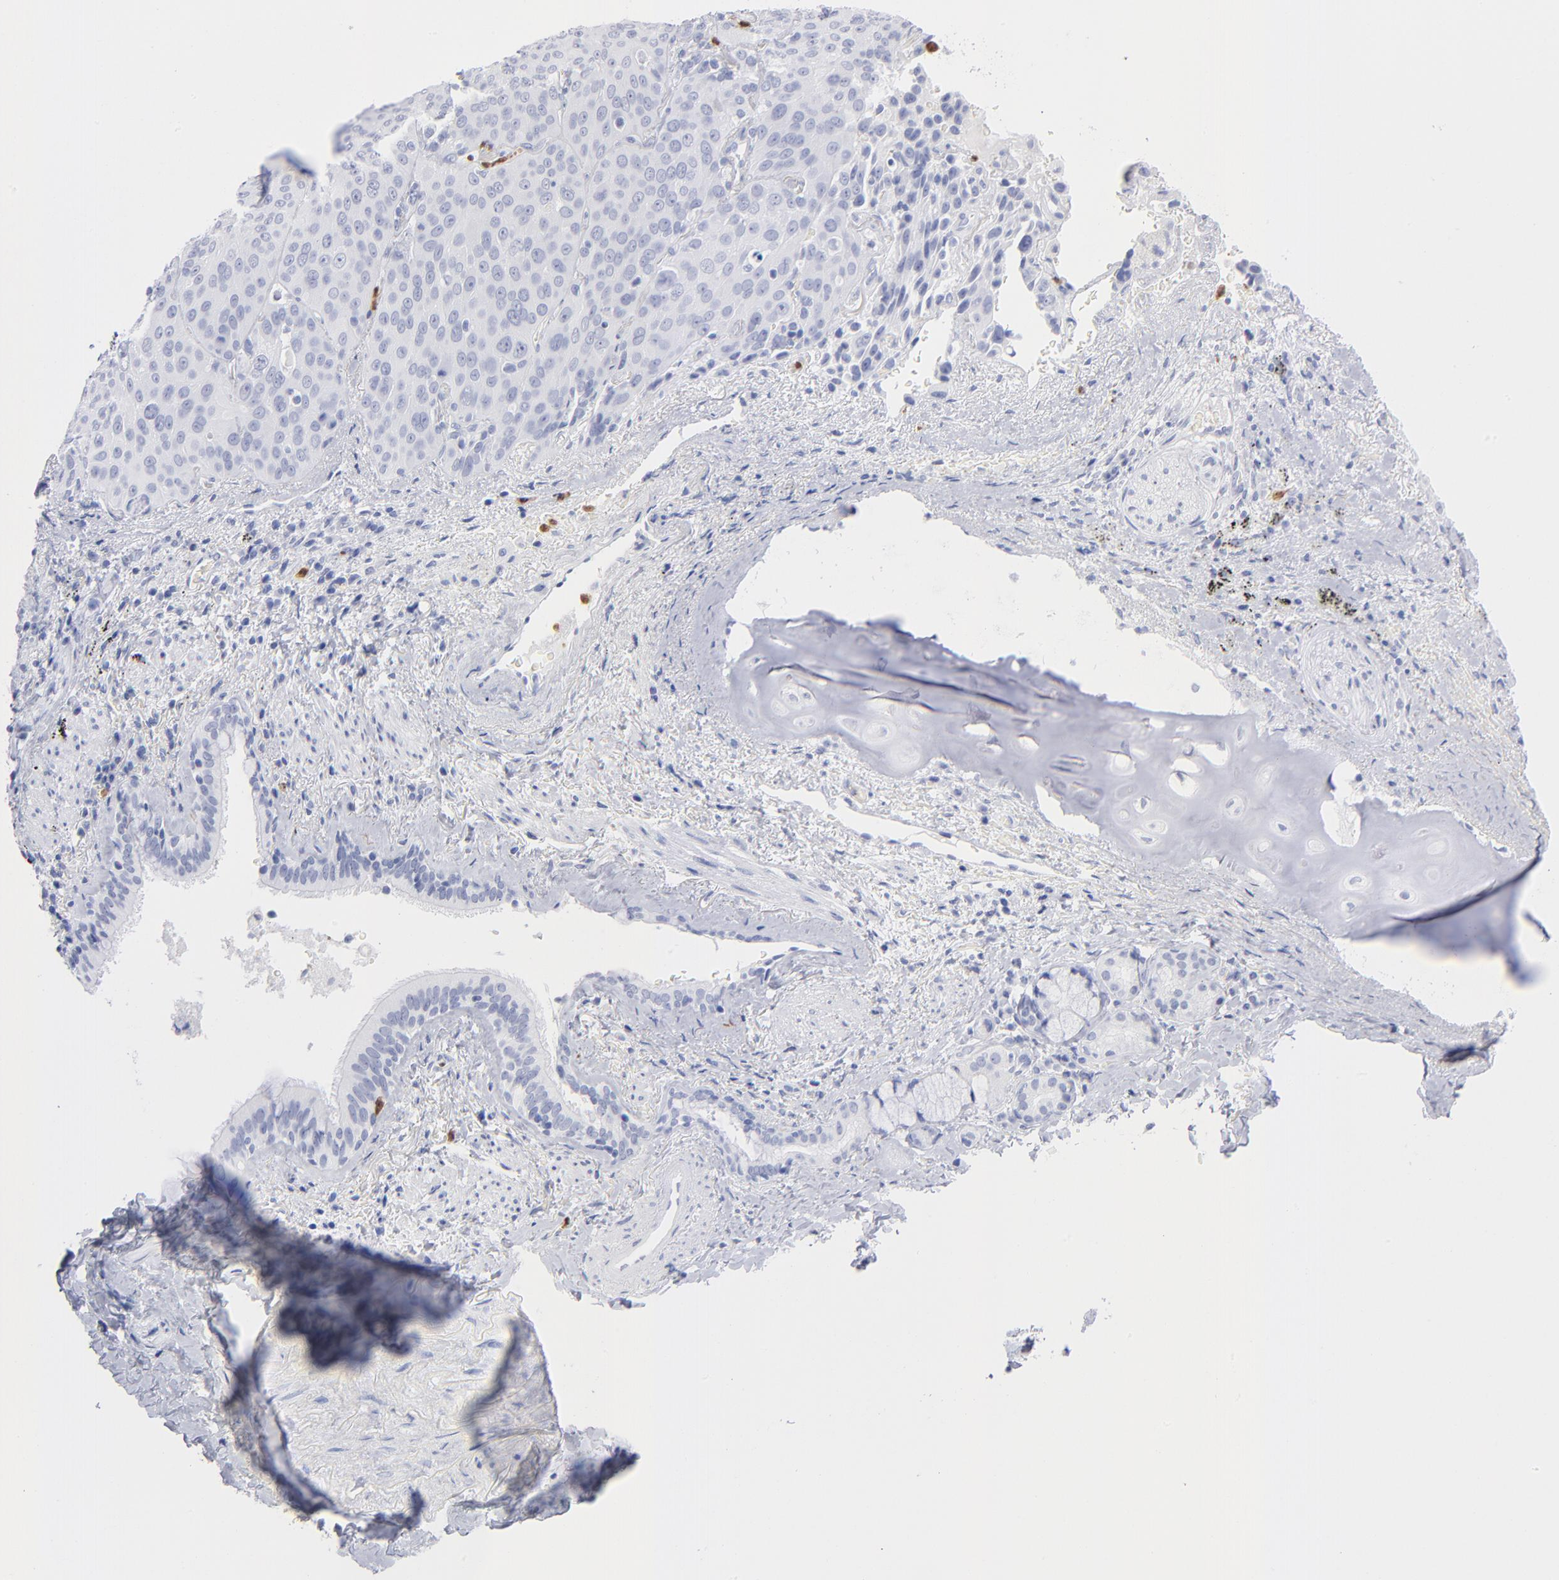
{"staining": {"intensity": "negative", "quantity": "none", "location": "none"}, "tissue": "lung cancer", "cell_type": "Tumor cells", "image_type": "cancer", "snomed": [{"axis": "morphology", "description": "Squamous cell carcinoma, NOS"}, {"axis": "topography", "description": "Lung"}], "caption": "Protein analysis of squamous cell carcinoma (lung) exhibits no significant staining in tumor cells.", "gene": "ARG1", "patient": {"sex": "male", "age": 54}}